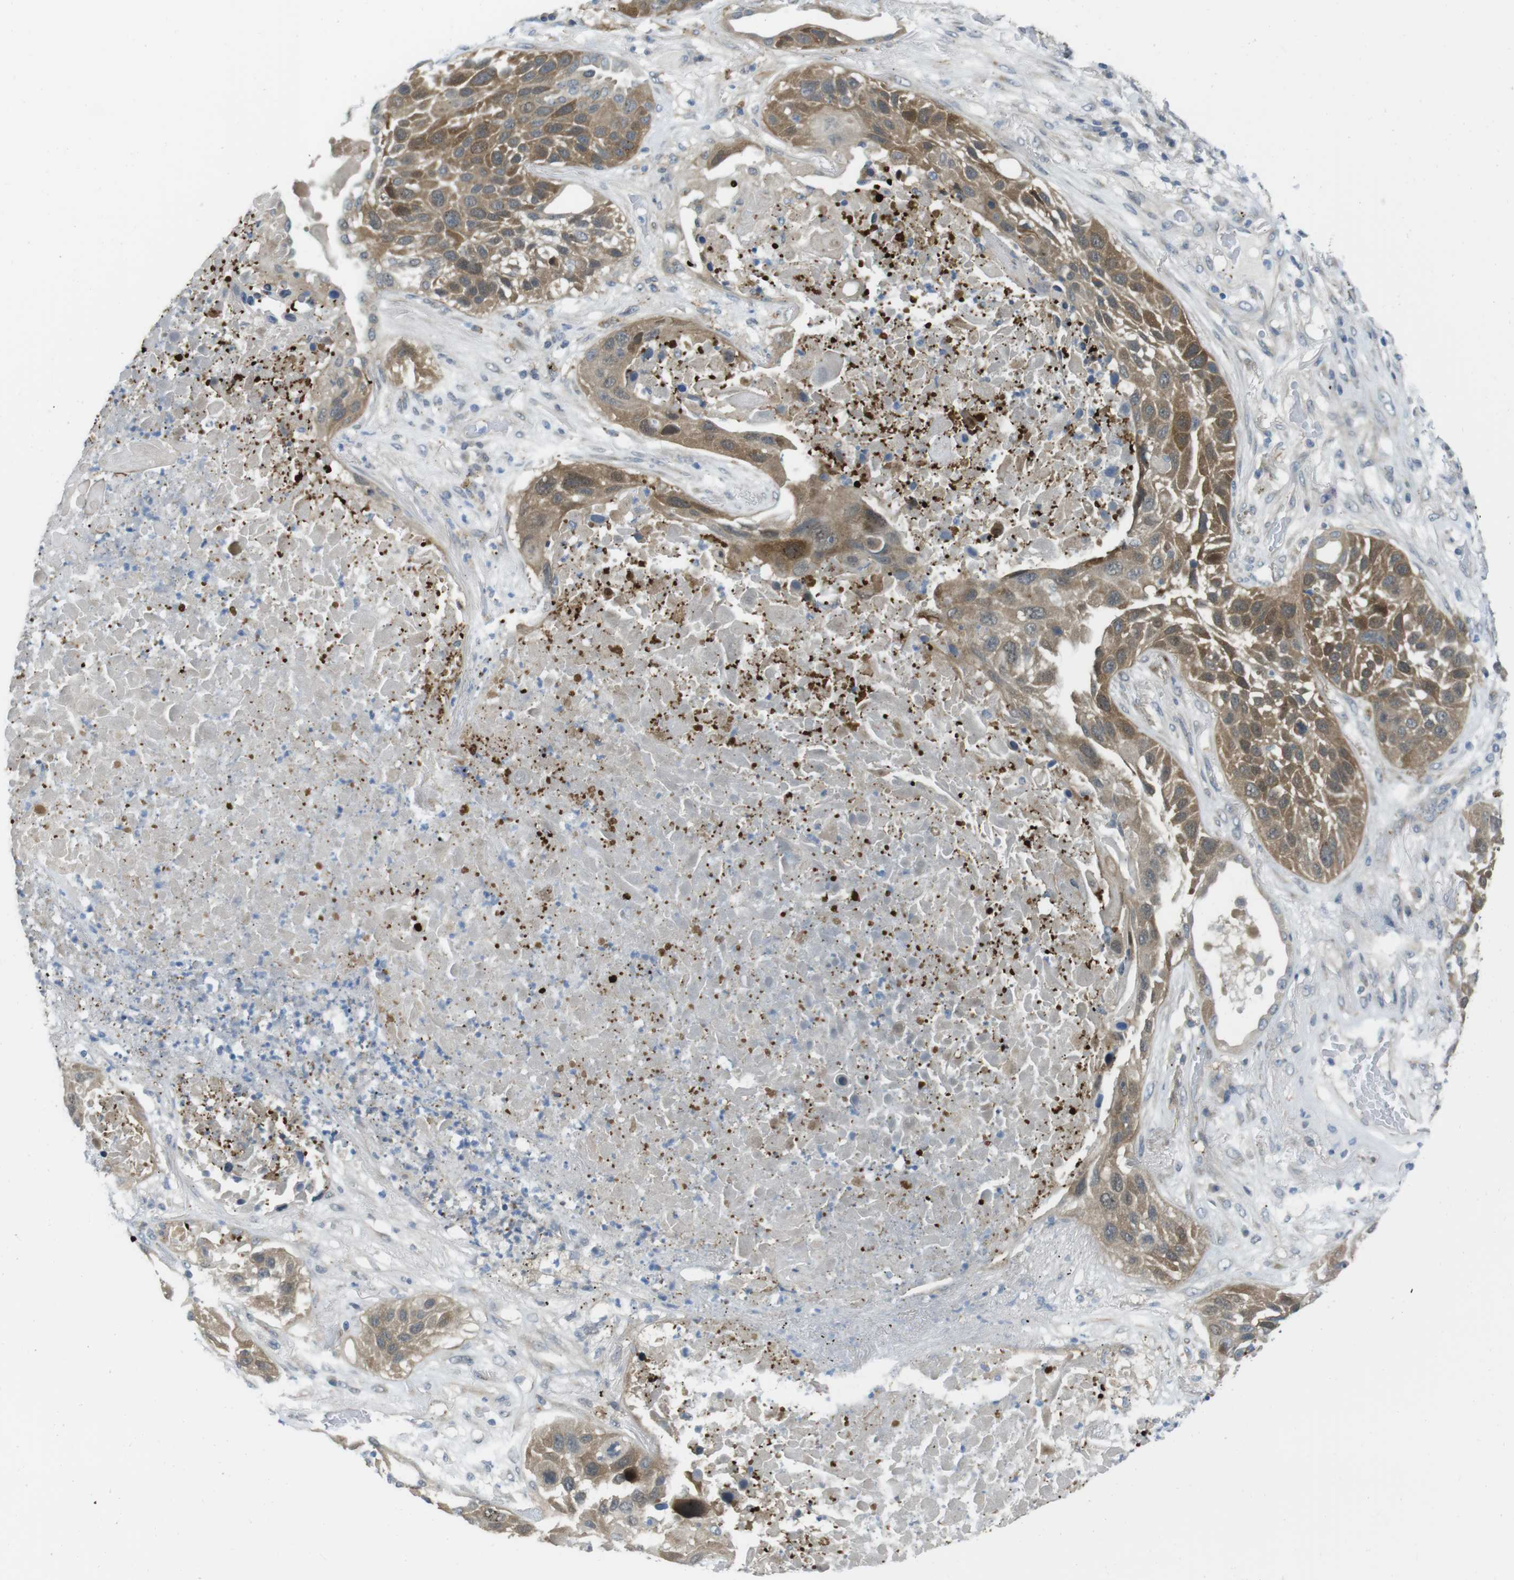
{"staining": {"intensity": "moderate", "quantity": ">75%", "location": "cytoplasmic/membranous"}, "tissue": "lung cancer", "cell_type": "Tumor cells", "image_type": "cancer", "snomed": [{"axis": "morphology", "description": "Squamous cell carcinoma, NOS"}, {"axis": "topography", "description": "Lung"}], "caption": "Squamous cell carcinoma (lung) stained with DAB (3,3'-diaminobenzidine) immunohistochemistry (IHC) demonstrates medium levels of moderate cytoplasmic/membranous staining in approximately >75% of tumor cells.", "gene": "CASP2", "patient": {"sex": "male", "age": 57}}